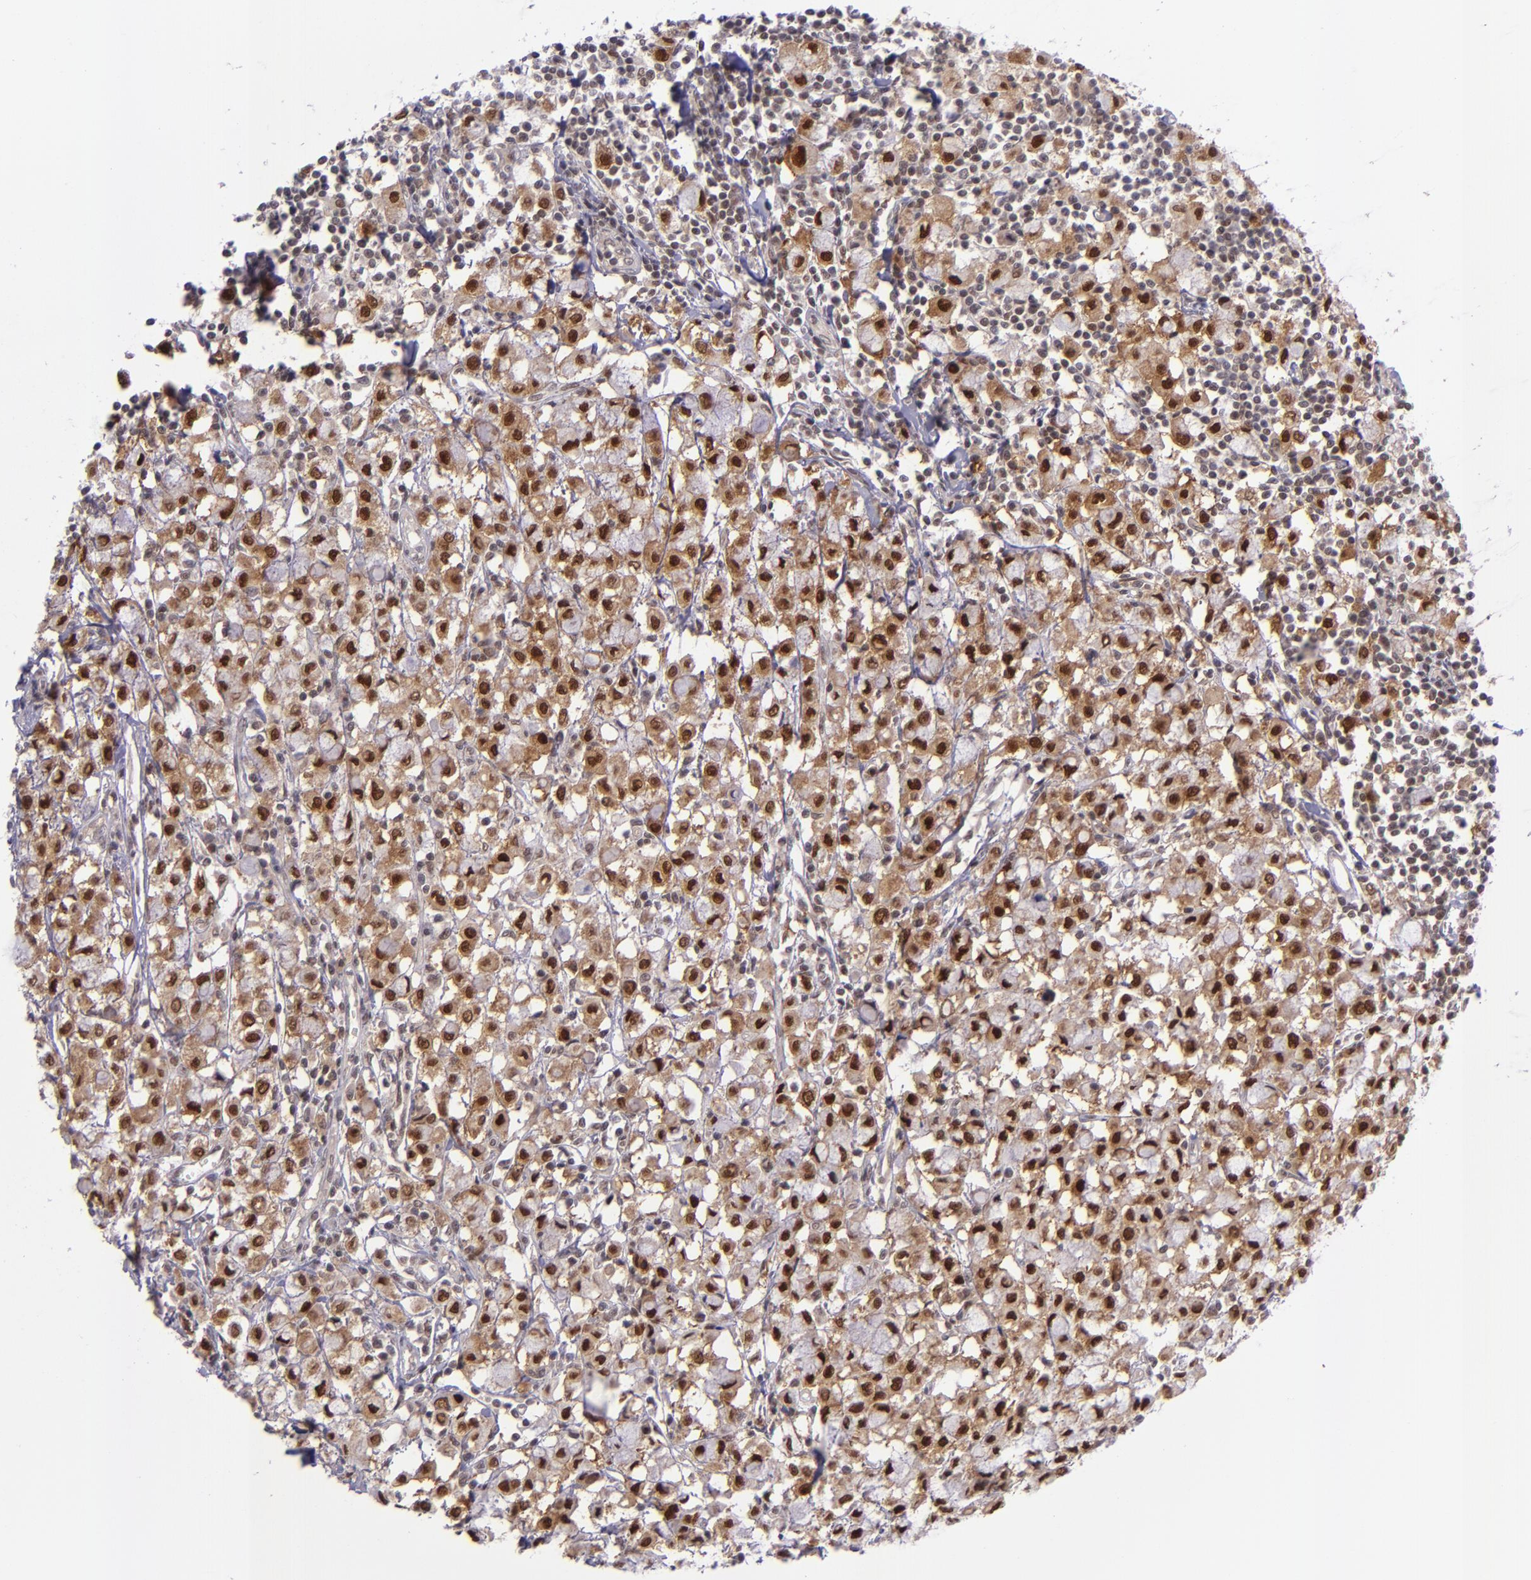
{"staining": {"intensity": "strong", "quantity": ">75%", "location": "cytoplasmic/membranous,nuclear"}, "tissue": "breast cancer", "cell_type": "Tumor cells", "image_type": "cancer", "snomed": [{"axis": "morphology", "description": "Lobular carcinoma"}, {"axis": "topography", "description": "Breast"}], "caption": "Breast lobular carcinoma was stained to show a protein in brown. There is high levels of strong cytoplasmic/membranous and nuclear positivity in approximately >75% of tumor cells.", "gene": "BAG1", "patient": {"sex": "female", "age": 85}}